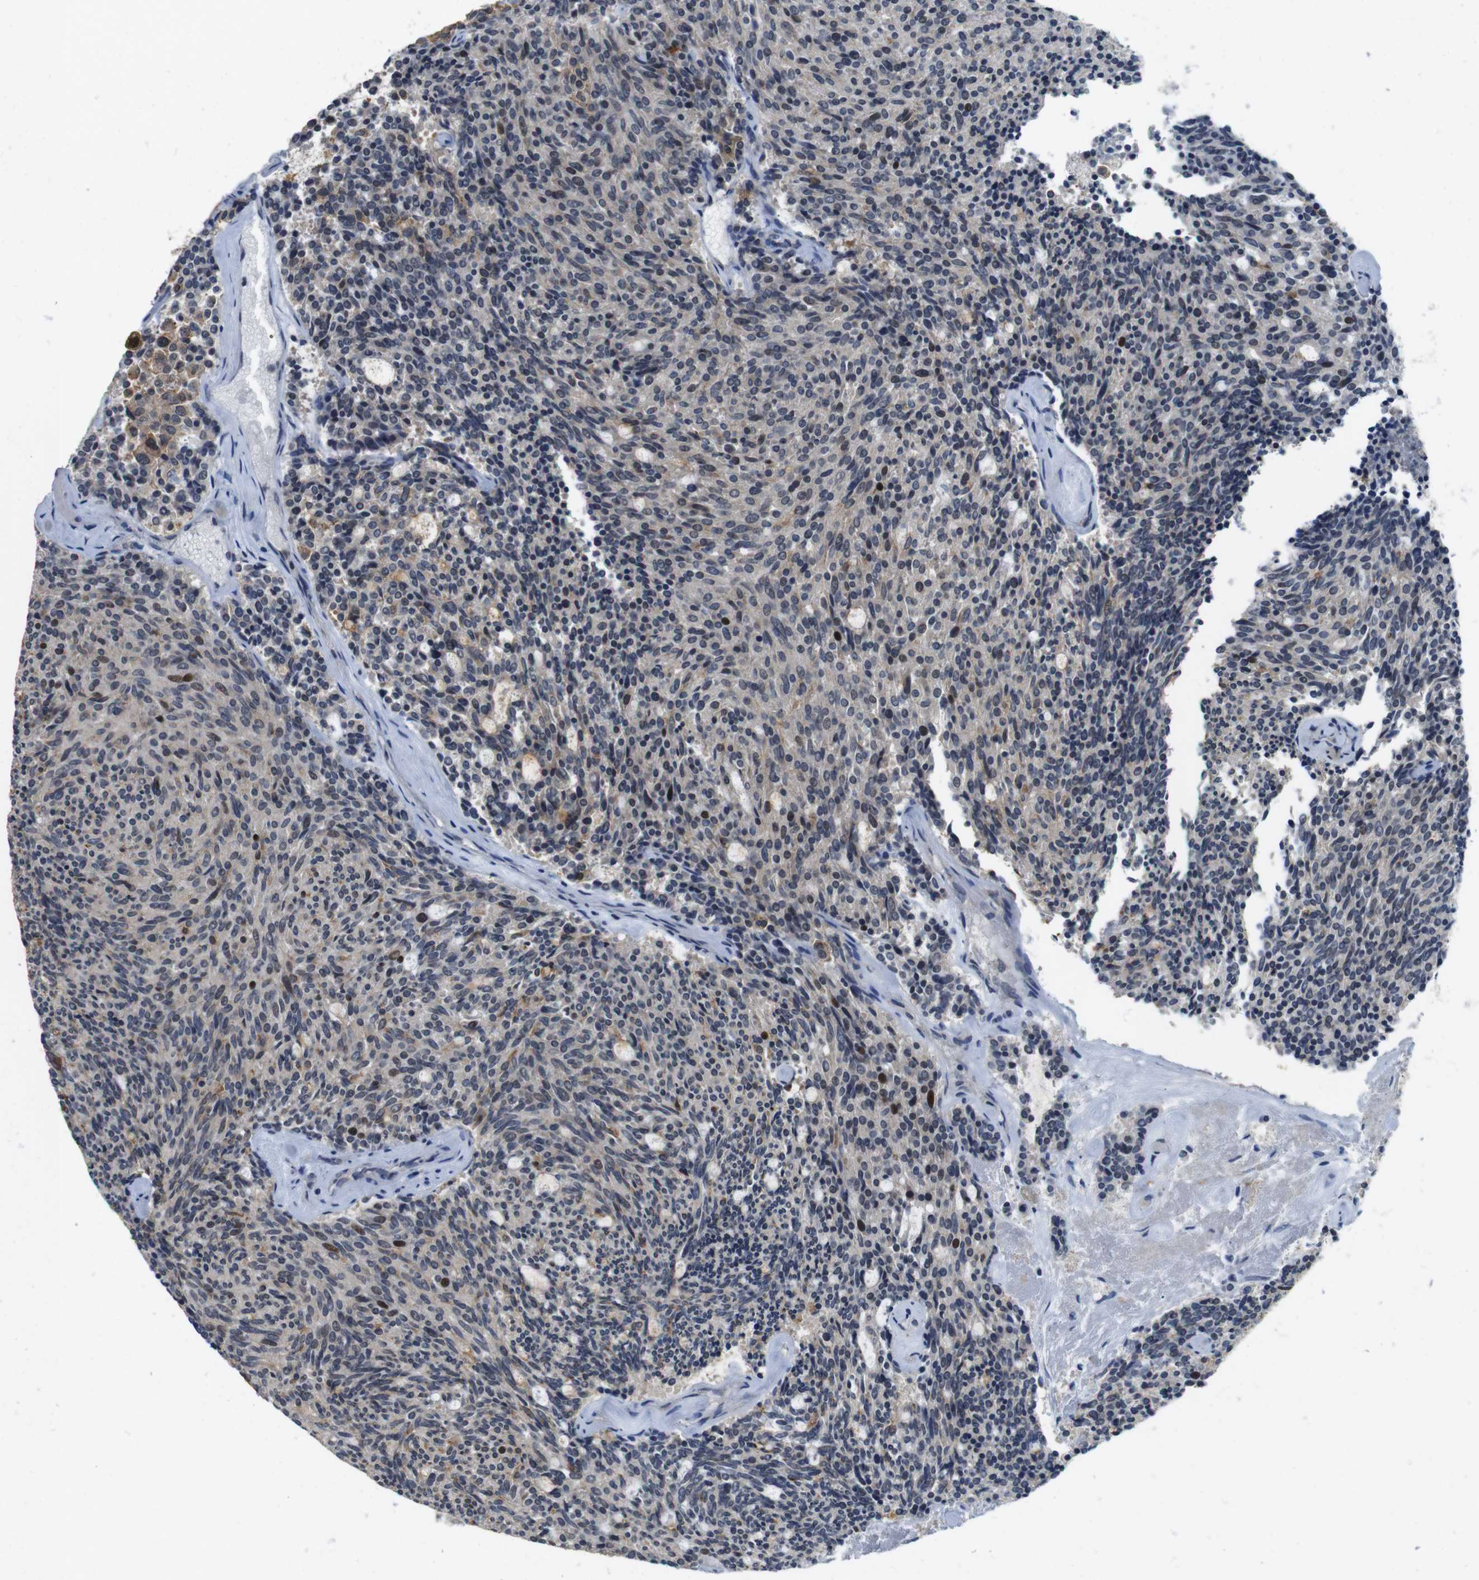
{"staining": {"intensity": "strong", "quantity": "<25%", "location": "nuclear"}, "tissue": "carcinoid", "cell_type": "Tumor cells", "image_type": "cancer", "snomed": [{"axis": "morphology", "description": "Carcinoid, malignant, NOS"}, {"axis": "topography", "description": "Pancreas"}], "caption": "Tumor cells display medium levels of strong nuclear staining in approximately <25% of cells in carcinoid.", "gene": "SKP2", "patient": {"sex": "female", "age": 54}}